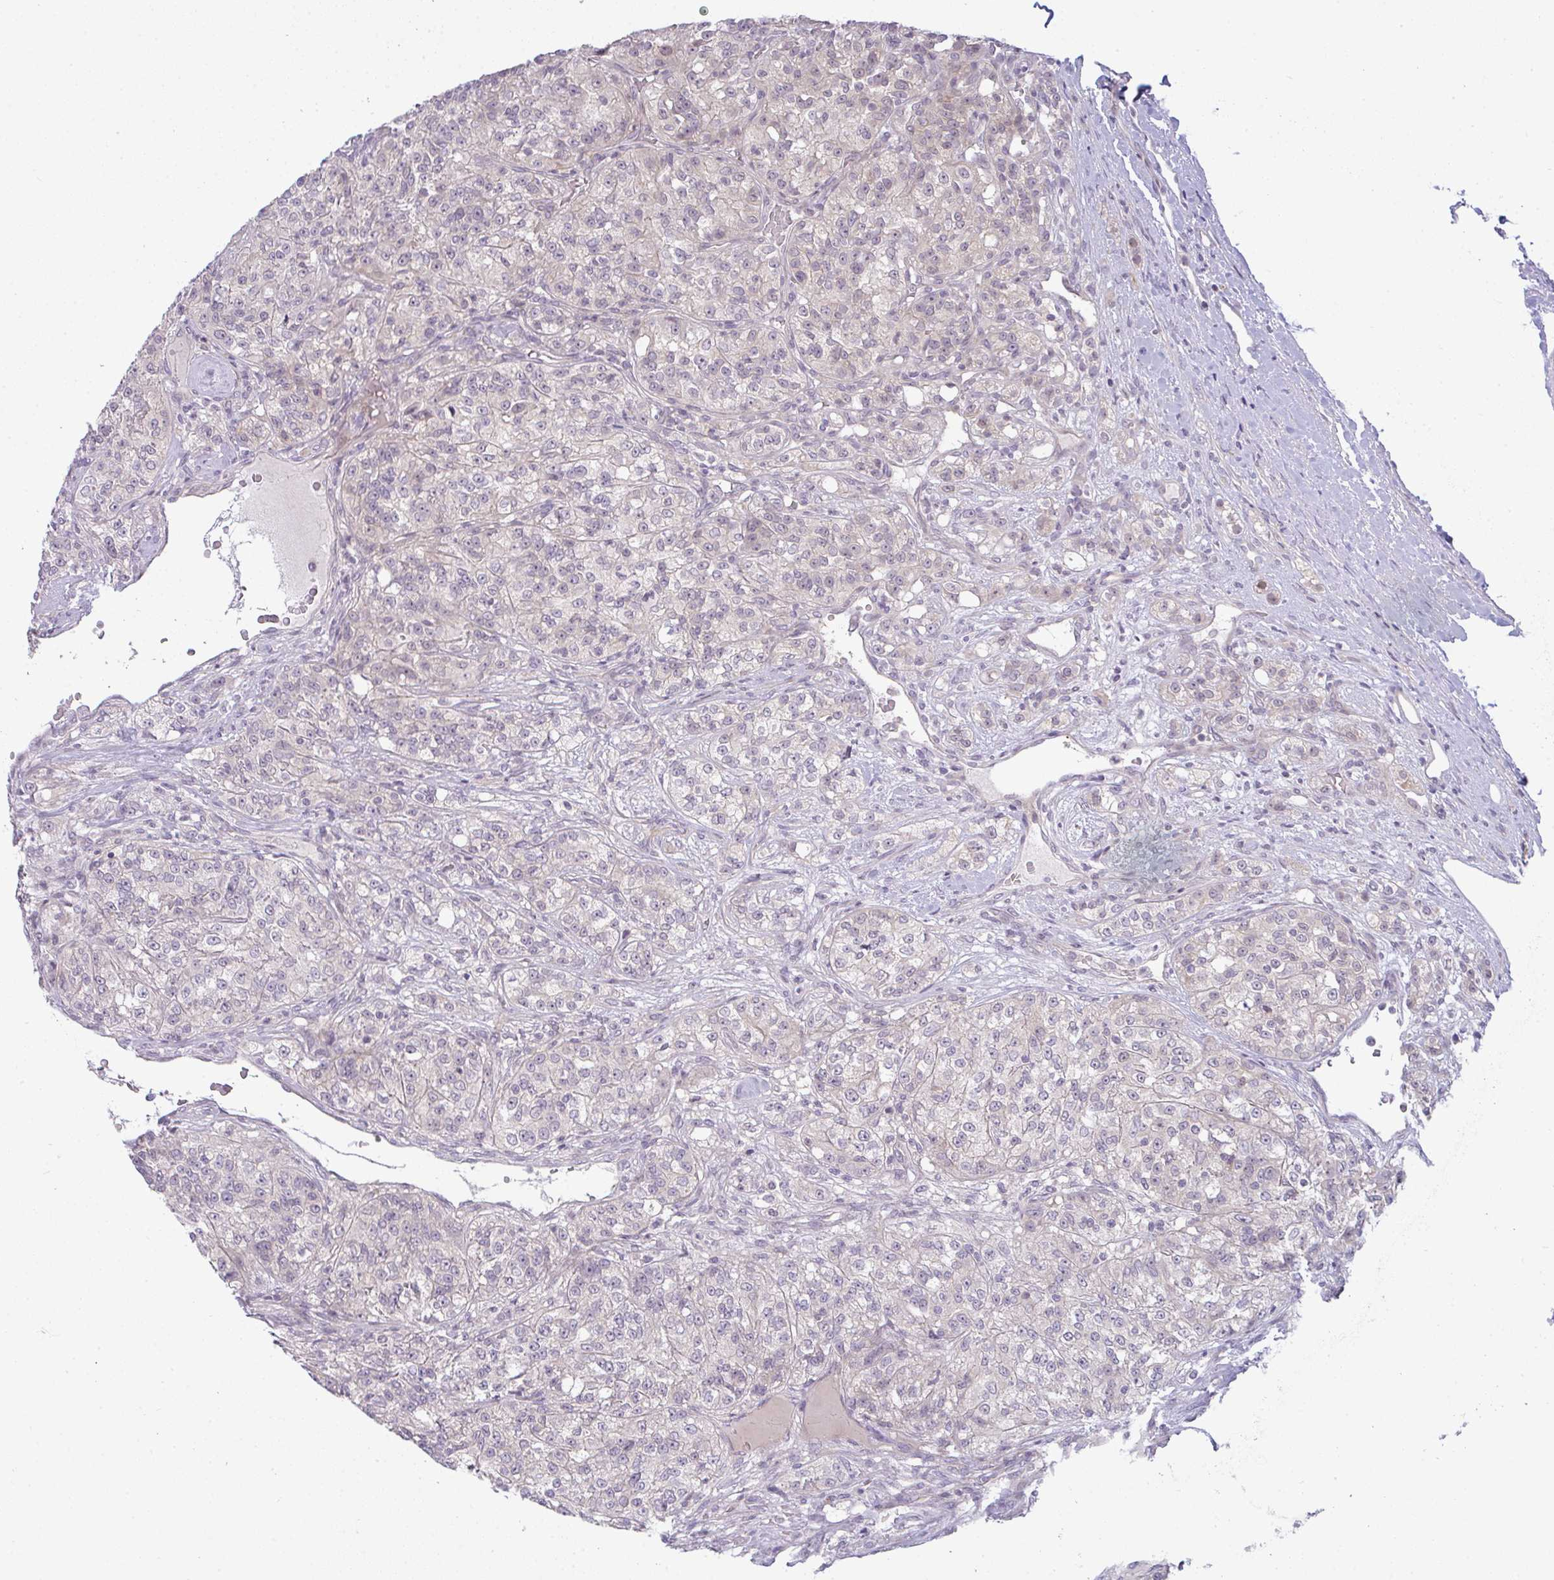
{"staining": {"intensity": "negative", "quantity": "none", "location": "none"}, "tissue": "renal cancer", "cell_type": "Tumor cells", "image_type": "cancer", "snomed": [{"axis": "morphology", "description": "Adenocarcinoma, NOS"}, {"axis": "topography", "description": "Kidney"}], "caption": "A high-resolution photomicrograph shows immunohistochemistry staining of adenocarcinoma (renal), which displays no significant expression in tumor cells.", "gene": "CSE1L", "patient": {"sex": "female", "age": 63}}